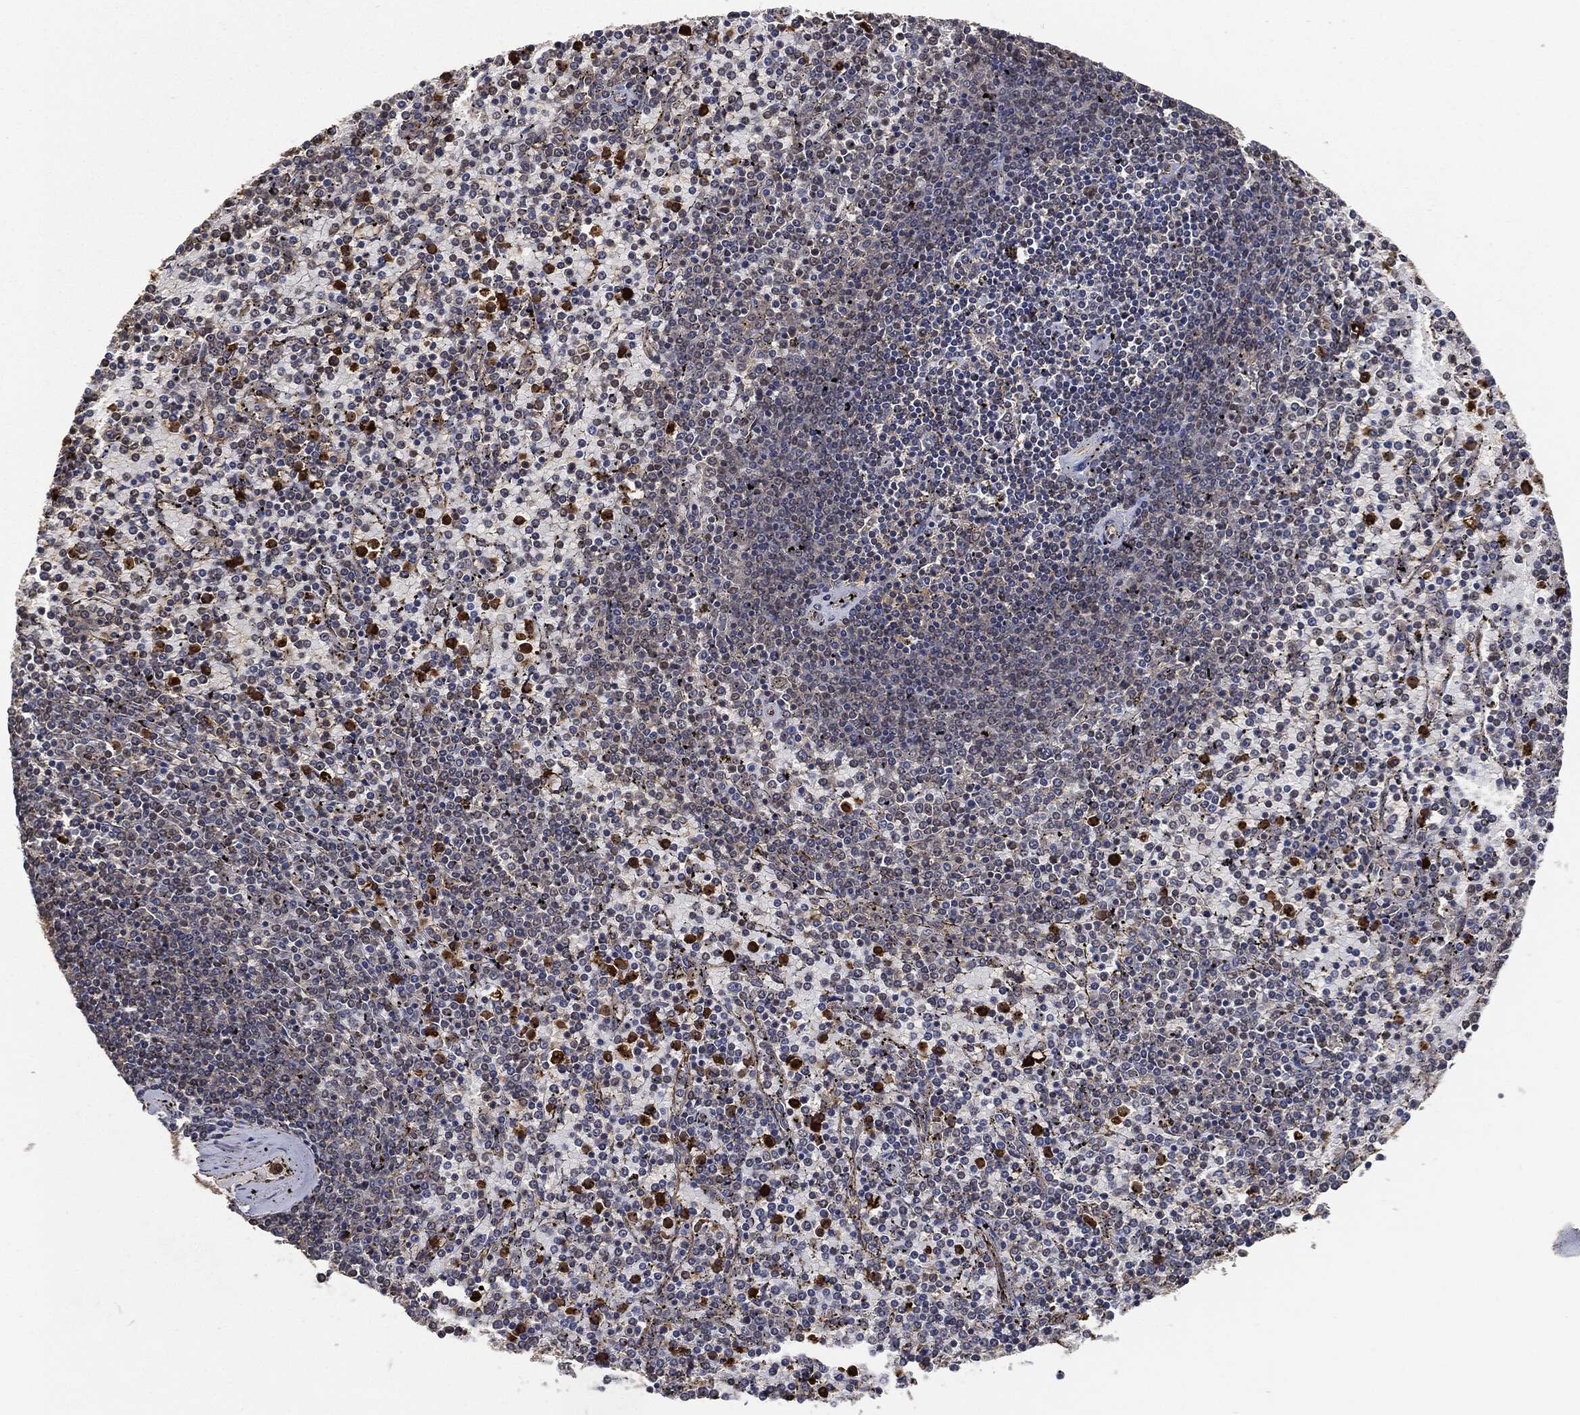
{"staining": {"intensity": "negative", "quantity": "none", "location": "none"}, "tissue": "lymphoma", "cell_type": "Tumor cells", "image_type": "cancer", "snomed": [{"axis": "morphology", "description": "Malignant lymphoma, non-Hodgkin's type, Low grade"}, {"axis": "topography", "description": "Spleen"}], "caption": "Tumor cells are negative for protein expression in human lymphoma.", "gene": "S100A9", "patient": {"sex": "female", "age": 77}}